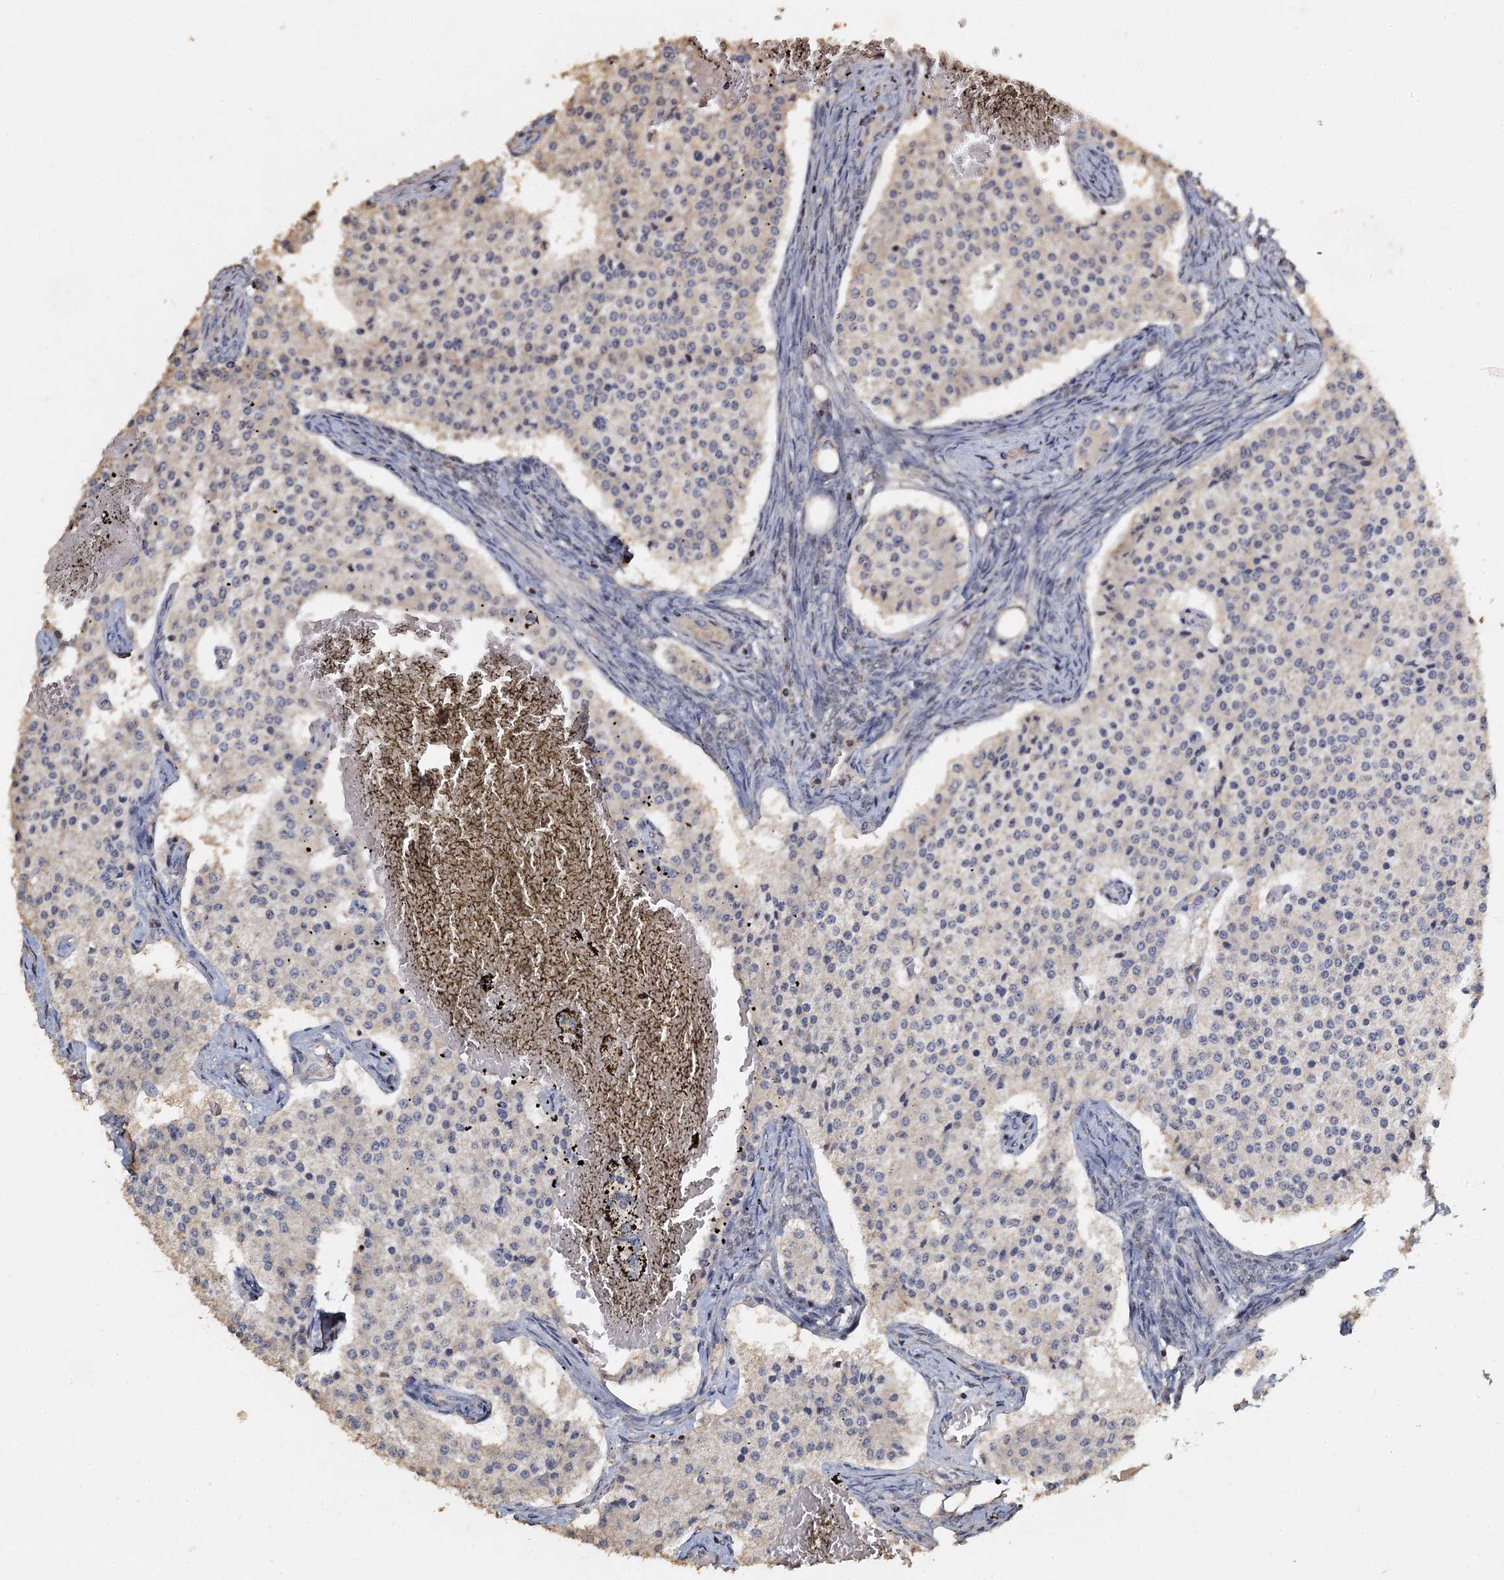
{"staining": {"intensity": "negative", "quantity": "none", "location": "none"}, "tissue": "carcinoid", "cell_type": "Tumor cells", "image_type": "cancer", "snomed": [{"axis": "morphology", "description": "Carcinoid, malignant, NOS"}, {"axis": "topography", "description": "Colon"}], "caption": "This is a histopathology image of IHC staining of carcinoid, which shows no positivity in tumor cells. Nuclei are stained in blue.", "gene": "CCDC61", "patient": {"sex": "female", "age": 52}}